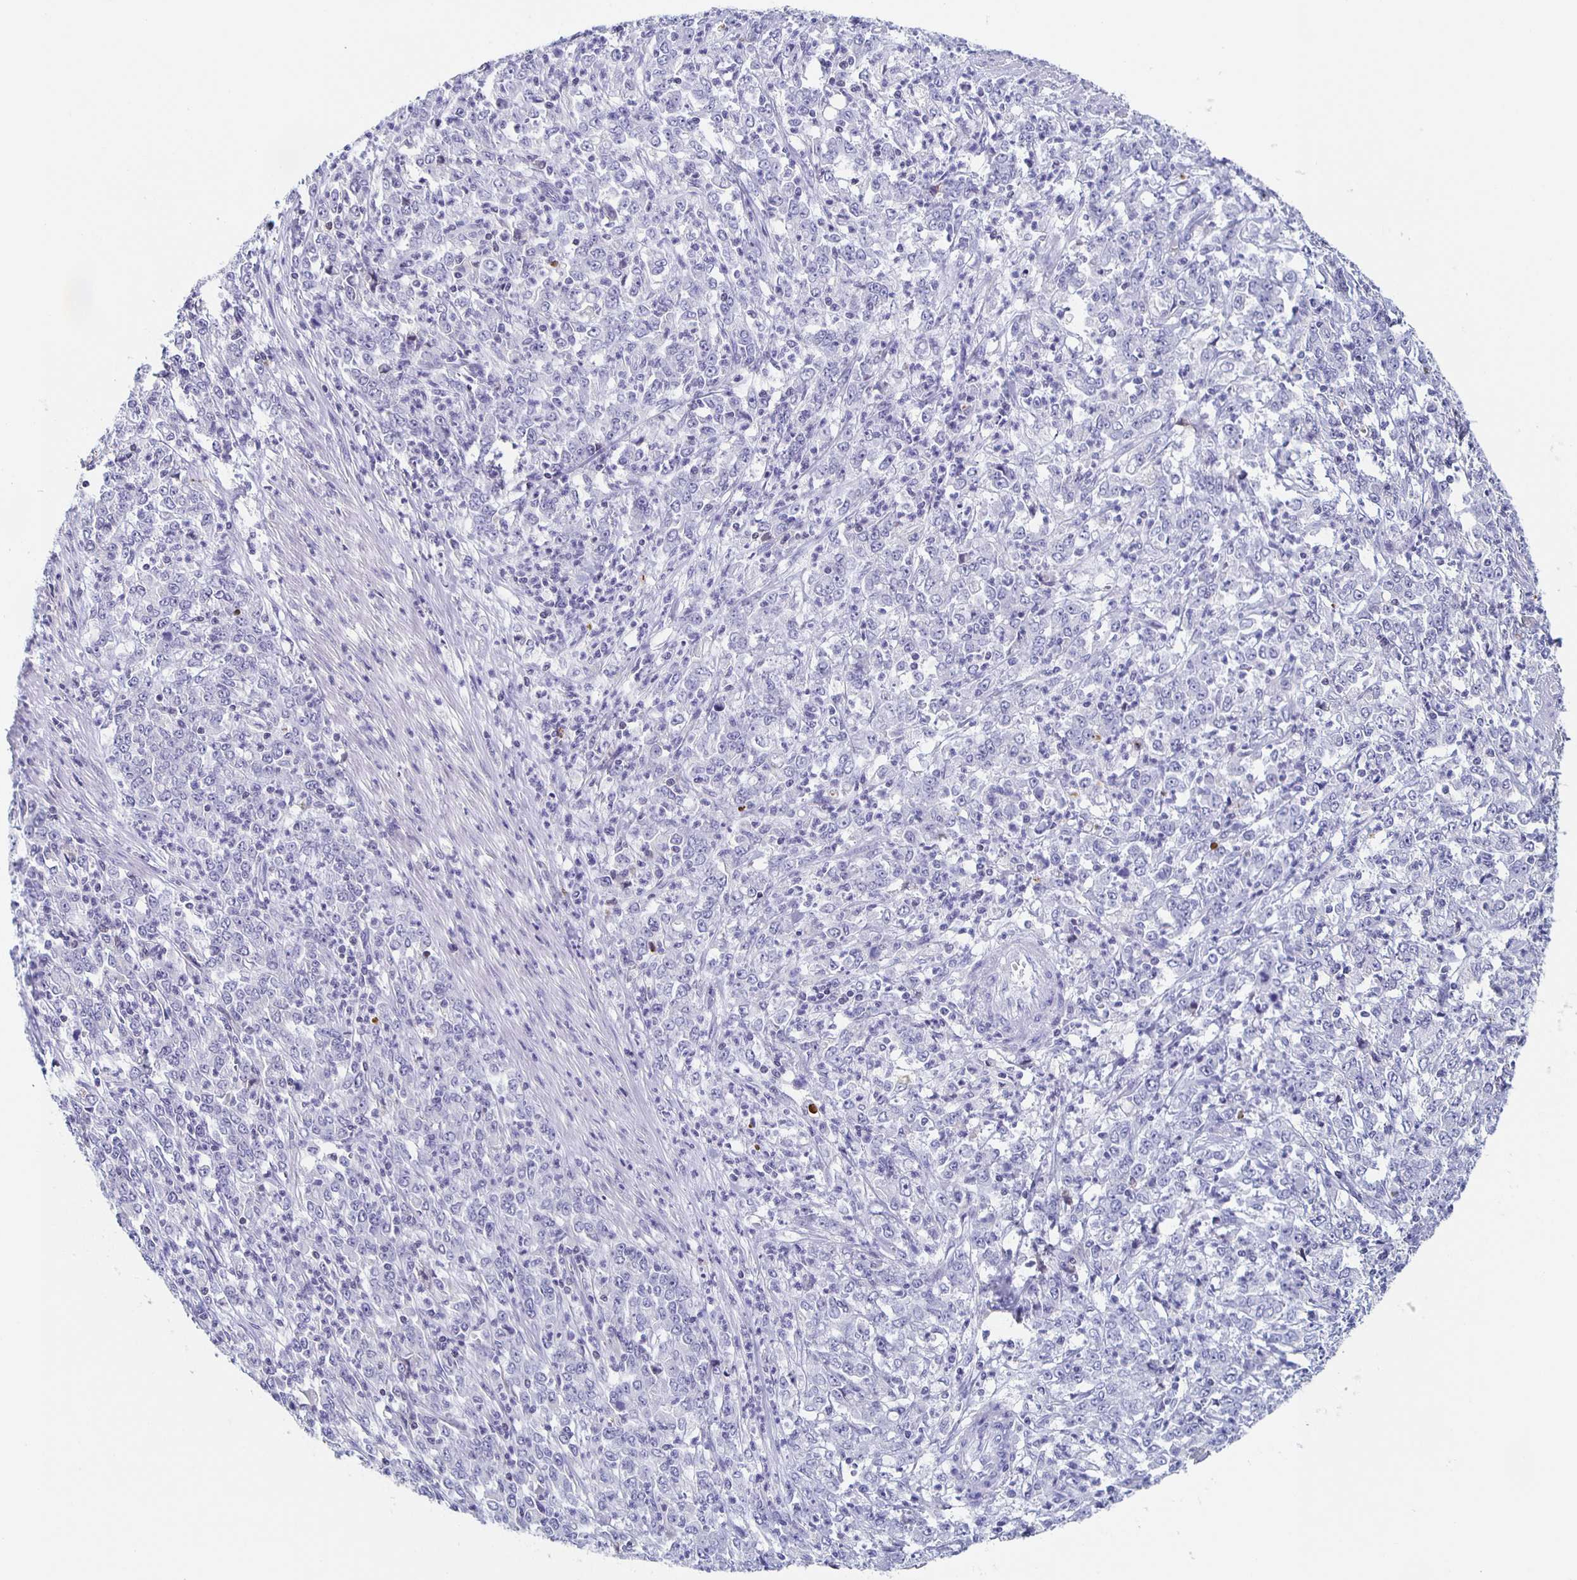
{"staining": {"intensity": "negative", "quantity": "none", "location": "none"}, "tissue": "stomach cancer", "cell_type": "Tumor cells", "image_type": "cancer", "snomed": [{"axis": "morphology", "description": "Adenocarcinoma, NOS"}, {"axis": "topography", "description": "Stomach, lower"}], "caption": "Human stomach cancer (adenocarcinoma) stained for a protein using IHC exhibits no positivity in tumor cells.", "gene": "FGA", "patient": {"sex": "female", "age": 71}}